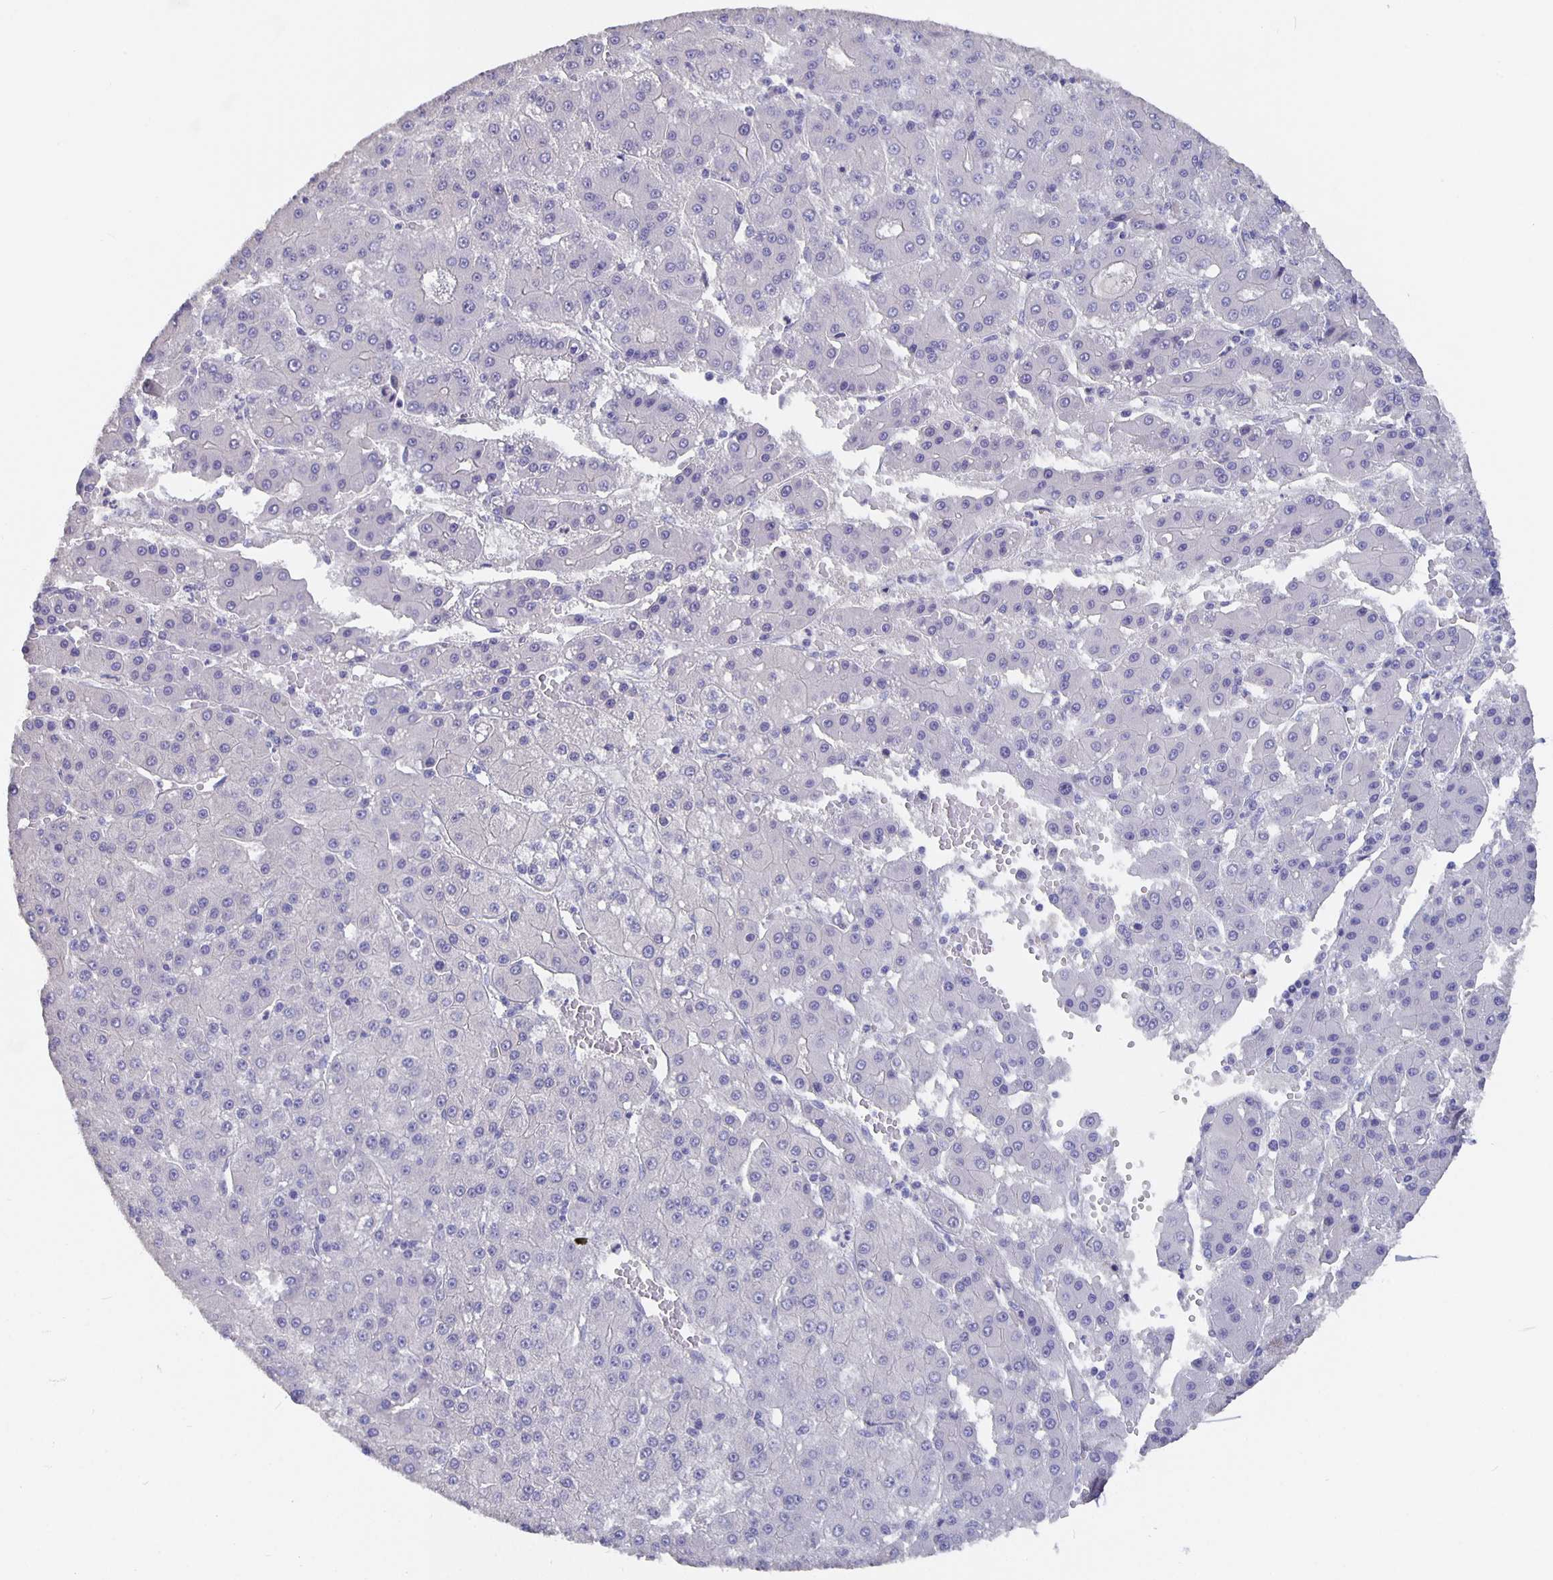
{"staining": {"intensity": "negative", "quantity": "none", "location": "none"}, "tissue": "liver cancer", "cell_type": "Tumor cells", "image_type": "cancer", "snomed": [{"axis": "morphology", "description": "Carcinoma, Hepatocellular, NOS"}, {"axis": "topography", "description": "Liver"}], "caption": "Hepatocellular carcinoma (liver) was stained to show a protein in brown. There is no significant positivity in tumor cells. (Stains: DAB immunohistochemistry (IHC) with hematoxylin counter stain, Microscopy: brightfield microscopy at high magnification).", "gene": "CFAP74", "patient": {"sex": "male", "age": 76}}